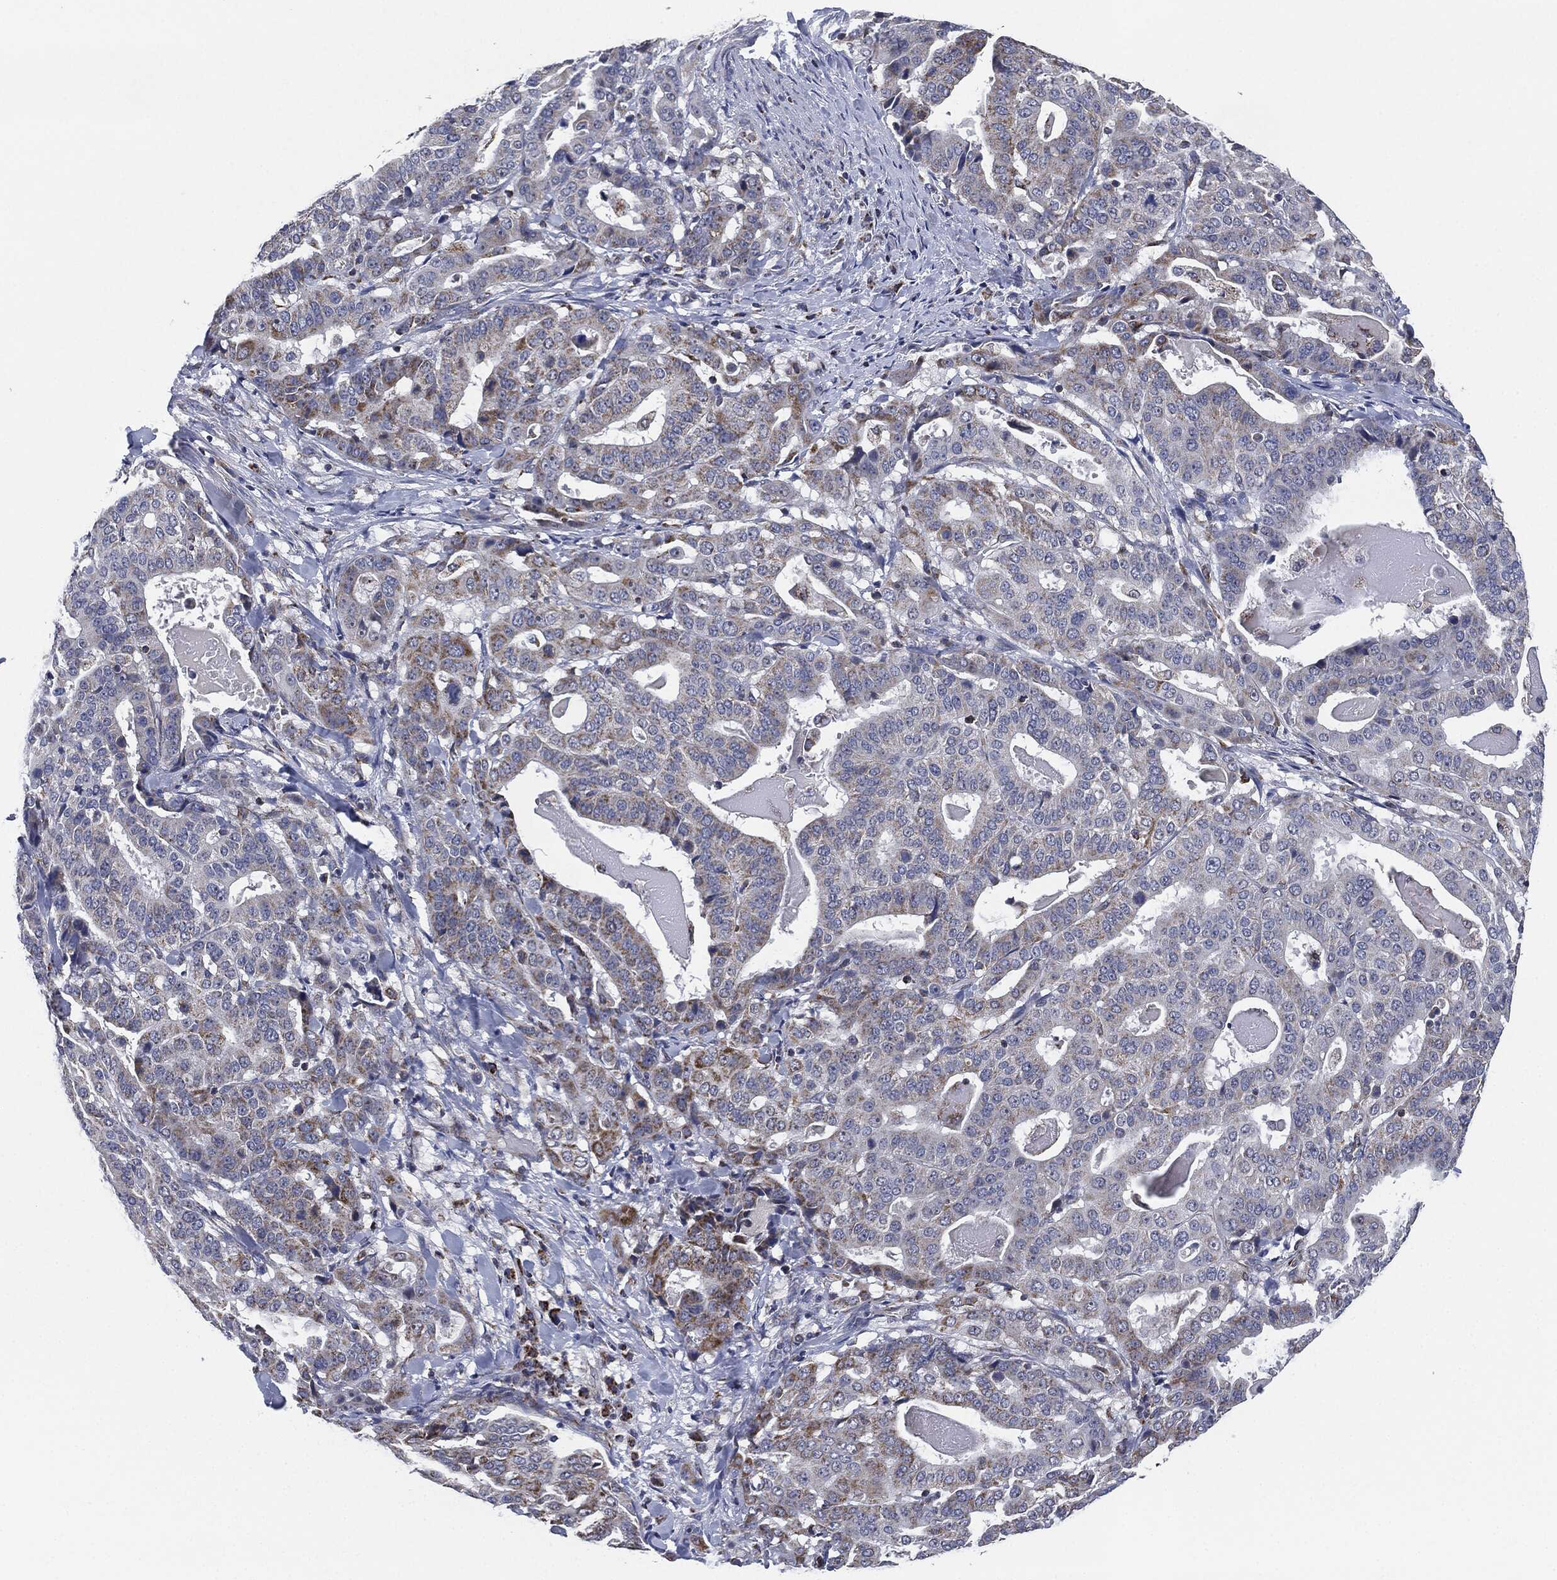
{"staining": {"intensity": "moderate", "quantity": "25%-75%", "location": "cytoplasmic/membranous"}, "tissue": "stomach cancer", "cell_type": "Tumor cells", "image_type": "cancer", "snomed": [{"axis": "morphology", "description": "Adenocarcinoma, NOS"}, {"axis": "topography", "description": "Stomach"}], "caption": "A brown stain labels moderate cytoplasmic/membranous expression of a protein in stomach cancer tumor cells.", "gene": "NDUFV2", "patient": {"sex": "male", "age": 48}}